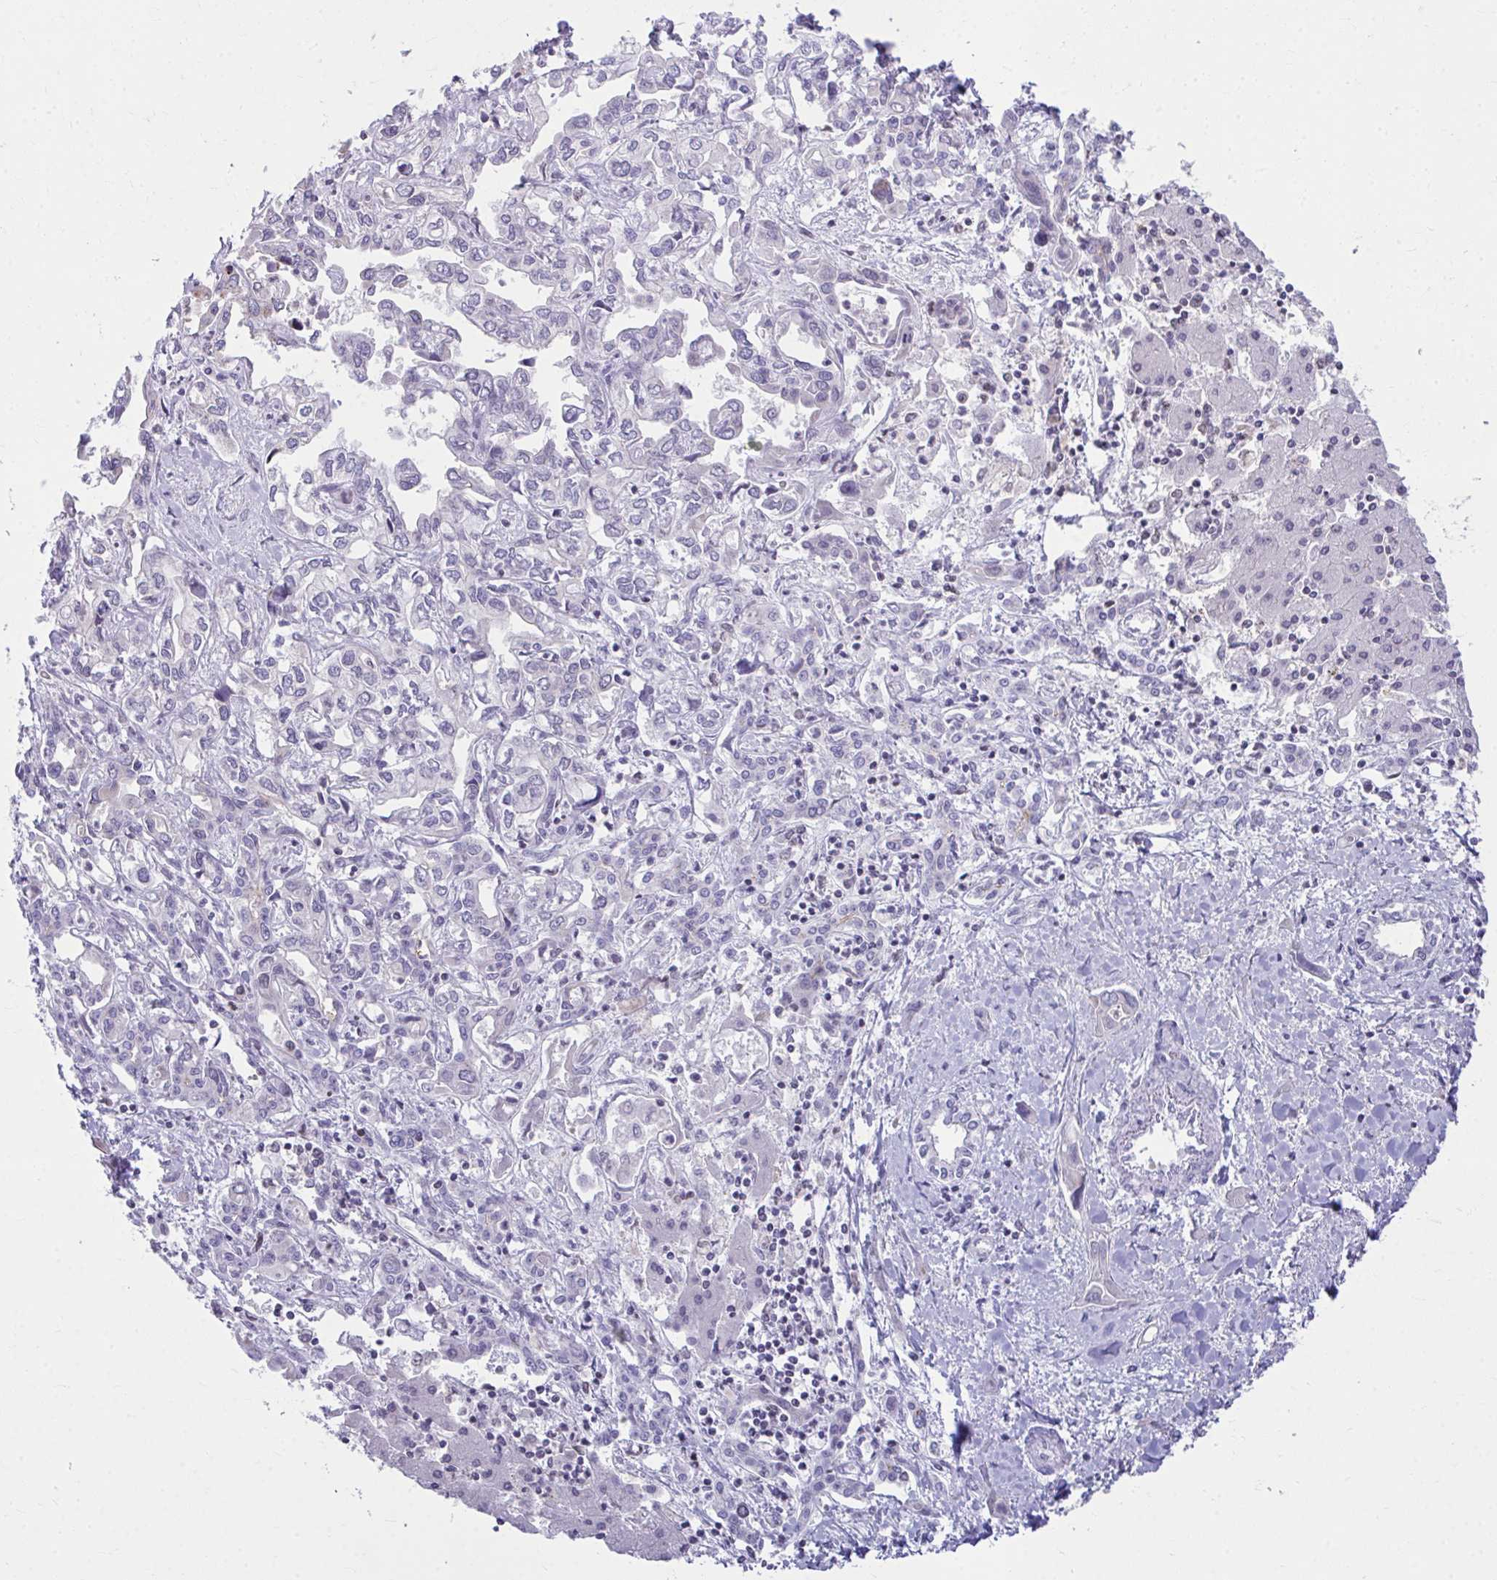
{"staining": {"intensity": "negative", "quantity": "none", "location": "none"}, "tissue": "liver cancer", "cell_type": "Tumor cells", "image_type": "cancer", "snomed": [{"axis": "morphology", "description": "Cholangiocarcinoma"}, {"axis": "topography", "description": "Liver"}], "caption": "Cholangiocarcinoma (liver) stained for a protein using immunohistochemistry (IHC) reveals no positivity tumor cells.", "gene": "OR7A5", "patient": {"sex": "female", "age": 64}}